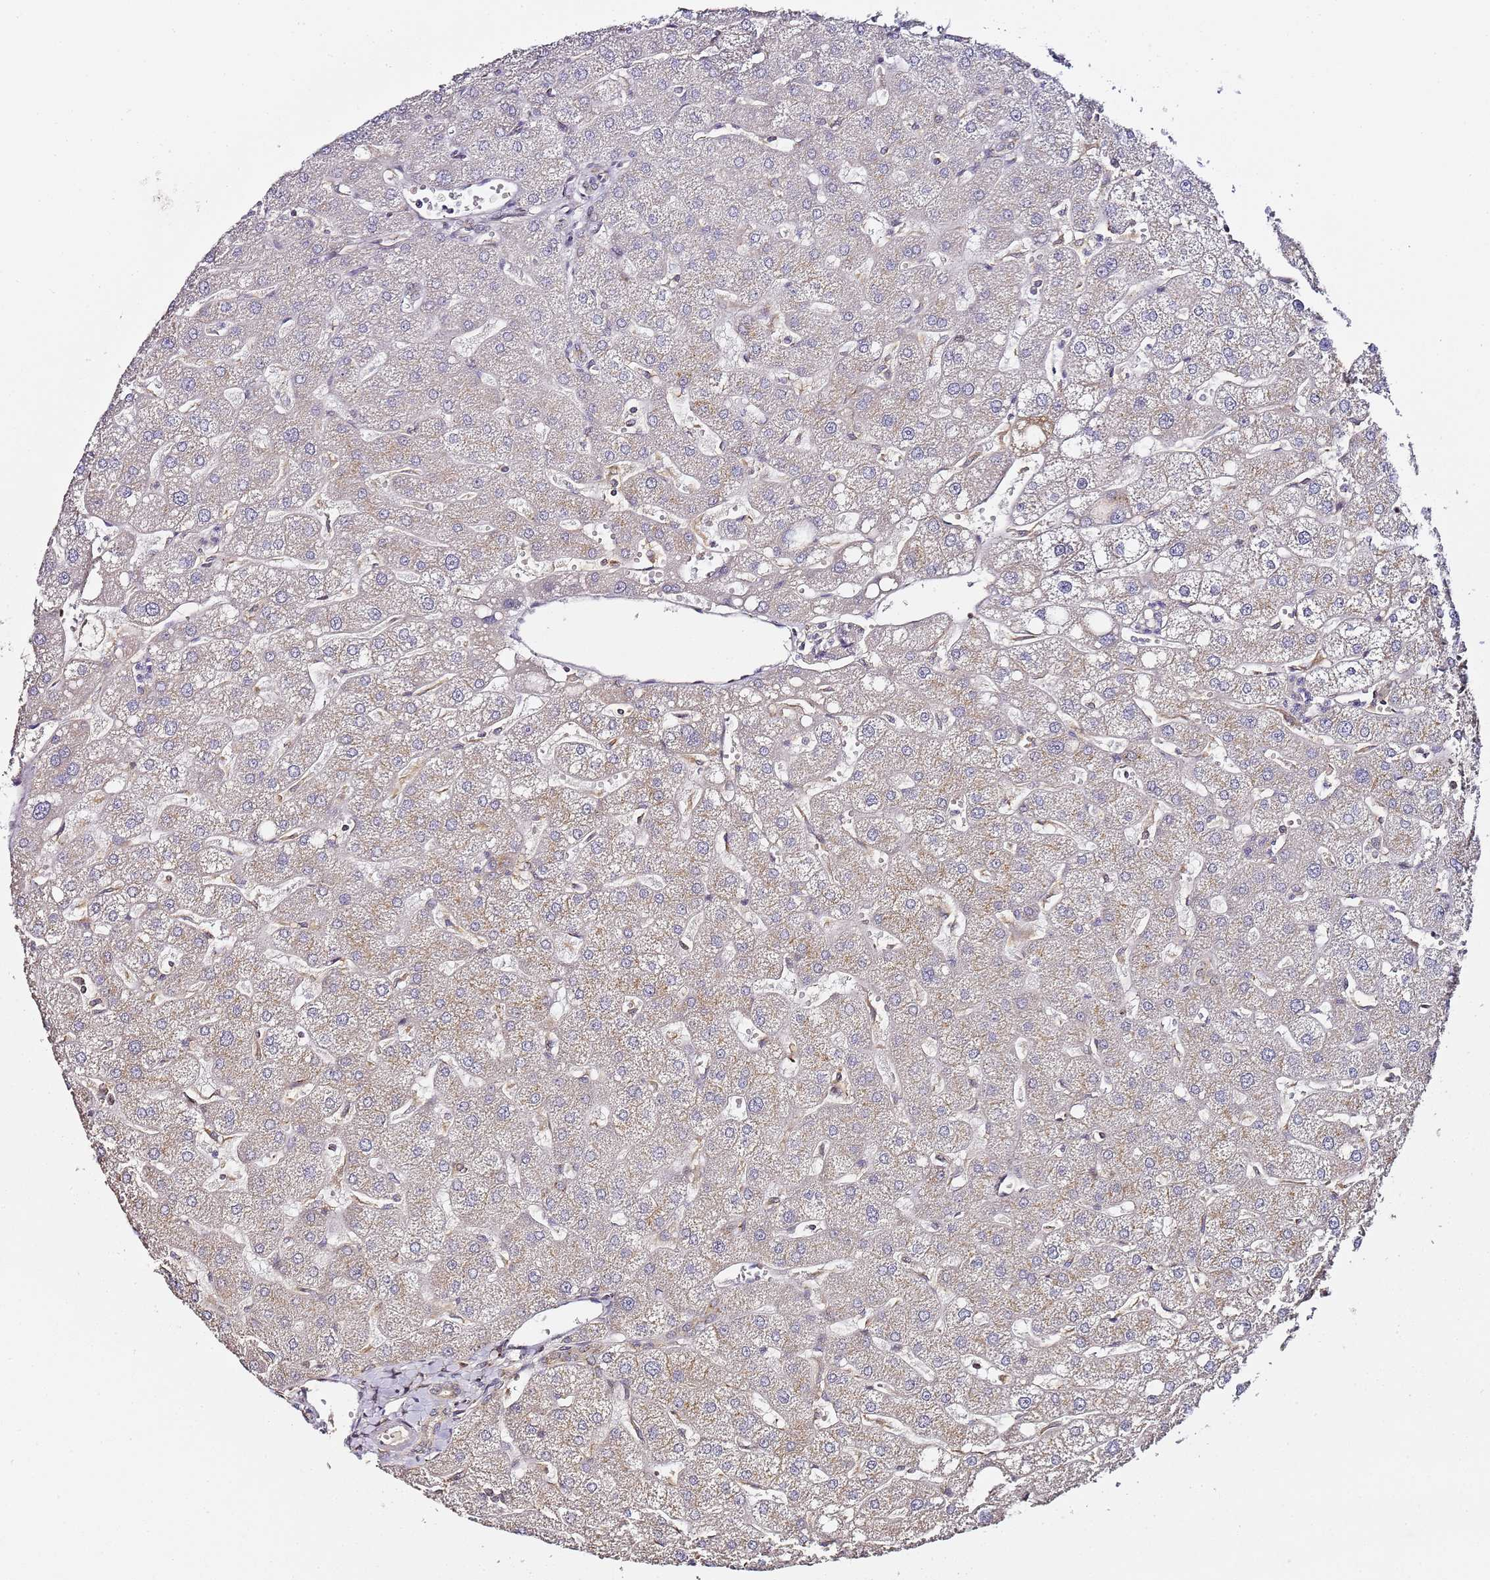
{"staining": {"intensity": "weak", "quantity": "<25%", "location": "cytoplasmic/membranous"}, "tissue": "liver", "cell_type": "Cholangiocytes", "image_type": "normal", "snomed": [{"axis": "morphology", "description": "Normal tissue, NOS"}, {"axis": "topography", "description": "Liver"}], "caption": "DAB (3,3'-diaminobenzidine) immunohistochemical staining of unremarkable human liver shows no significant staining in cholangiocytes. The staining was performed using DAB (3,3'-diaminobenzidine) to visualize the protein expression in brown, while the nuclei were stained in blue with hematoxylin (Magnification: 20x).", "gene": "MRPL49", "patient": {"sex": "male", "age": 67}}